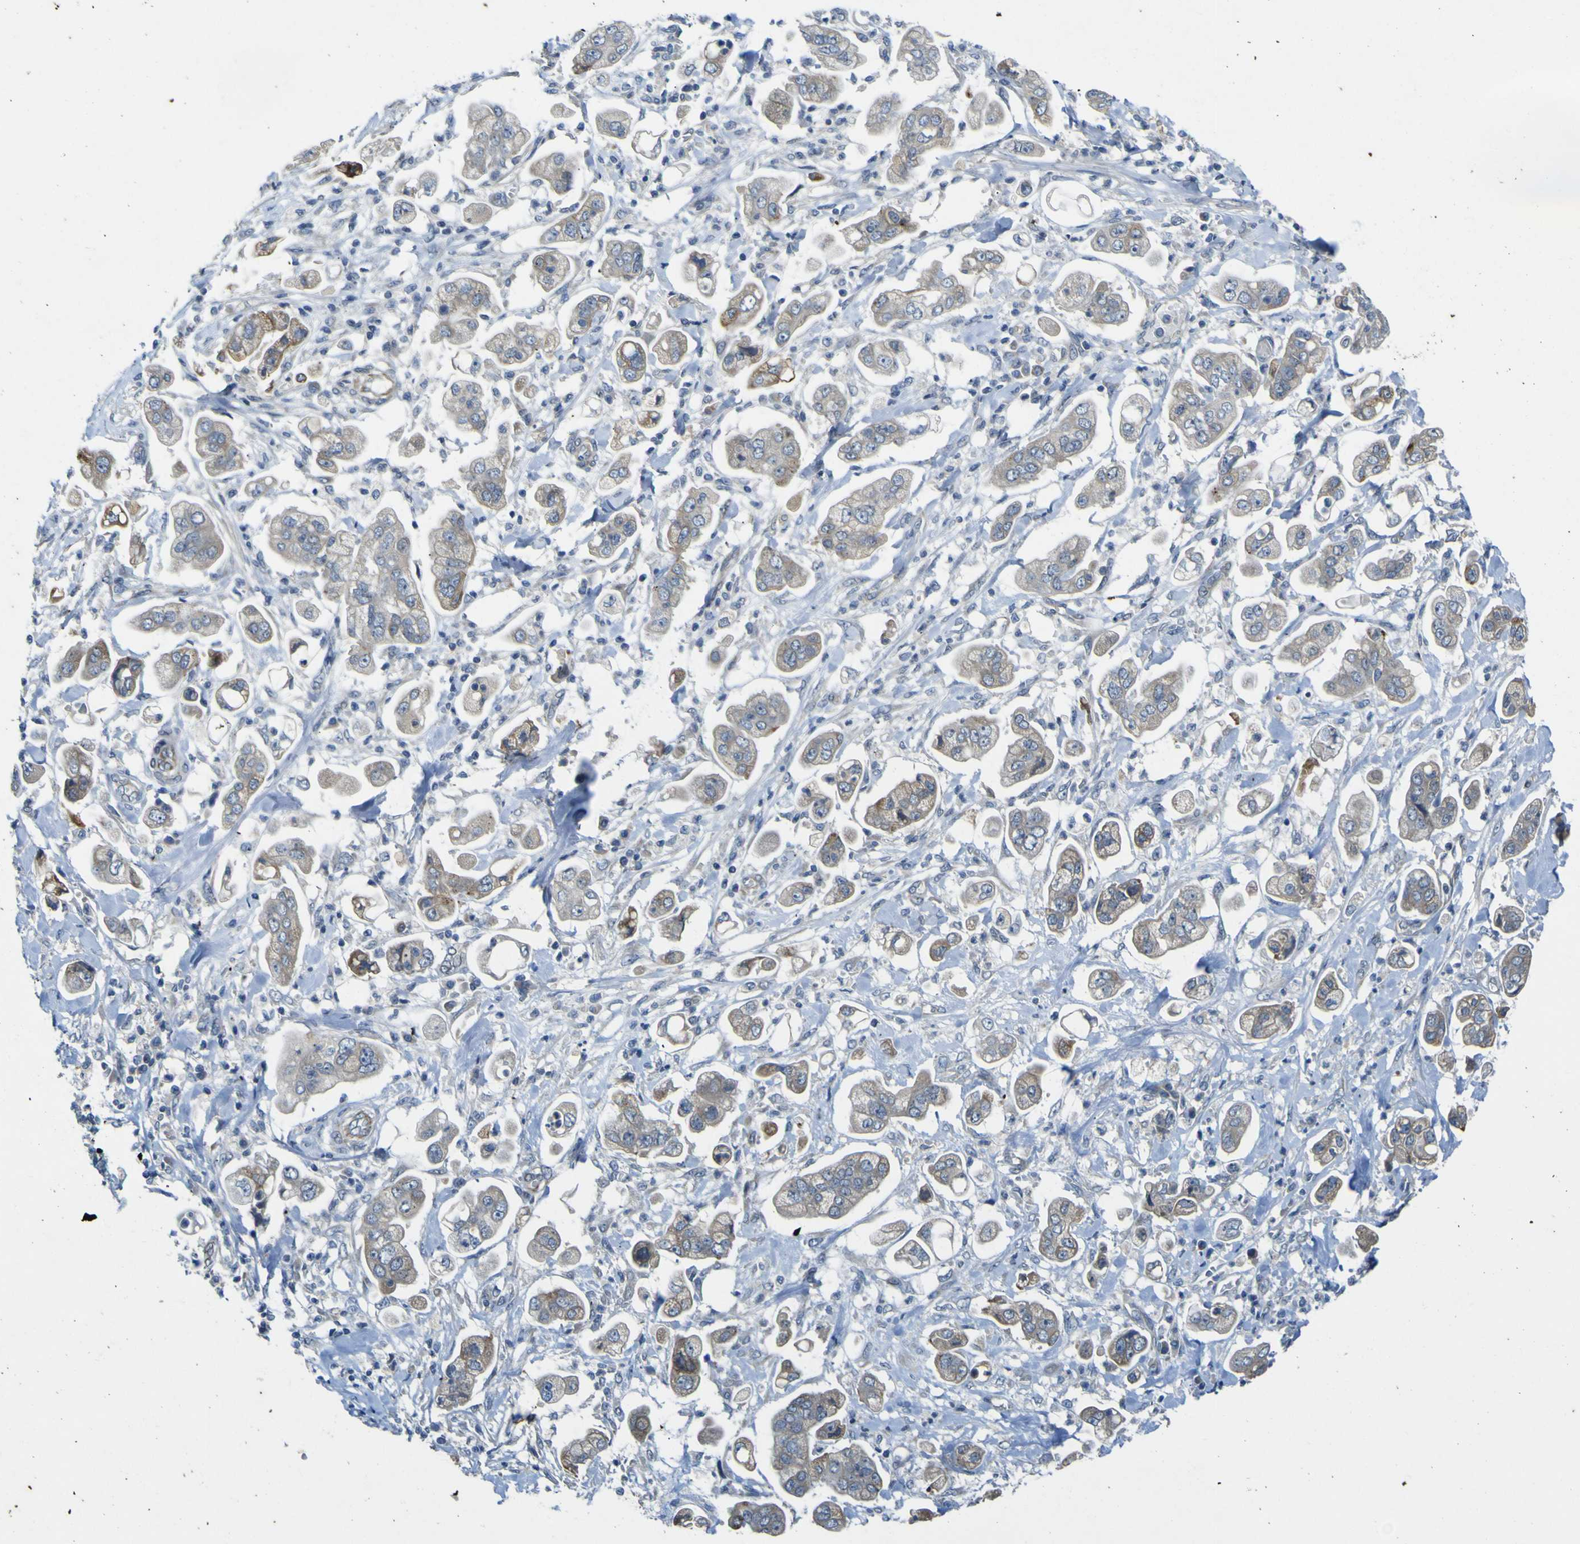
{"staining": {"intensity": "weak", "quantity": ">75%", "location": "cytoplasmic/membranous"}, "tissue": "stomach cancer", "cell_type": "Tumor cells", "image_type": "cancer", "snomed": [{"axis": "morphology", "description": "Adenocarcinoma, NOS"}, {"axis": "topography", "description": "Stomach"}], "caption": "Human stomach adenocarcinoma stained for a protein (brown) exhibits weak cytoplasmic/membranous positive staining in approximately >75% of tumor cells.", "gene": "LDLR", "patient": {"sex": "male", "age": 62}}